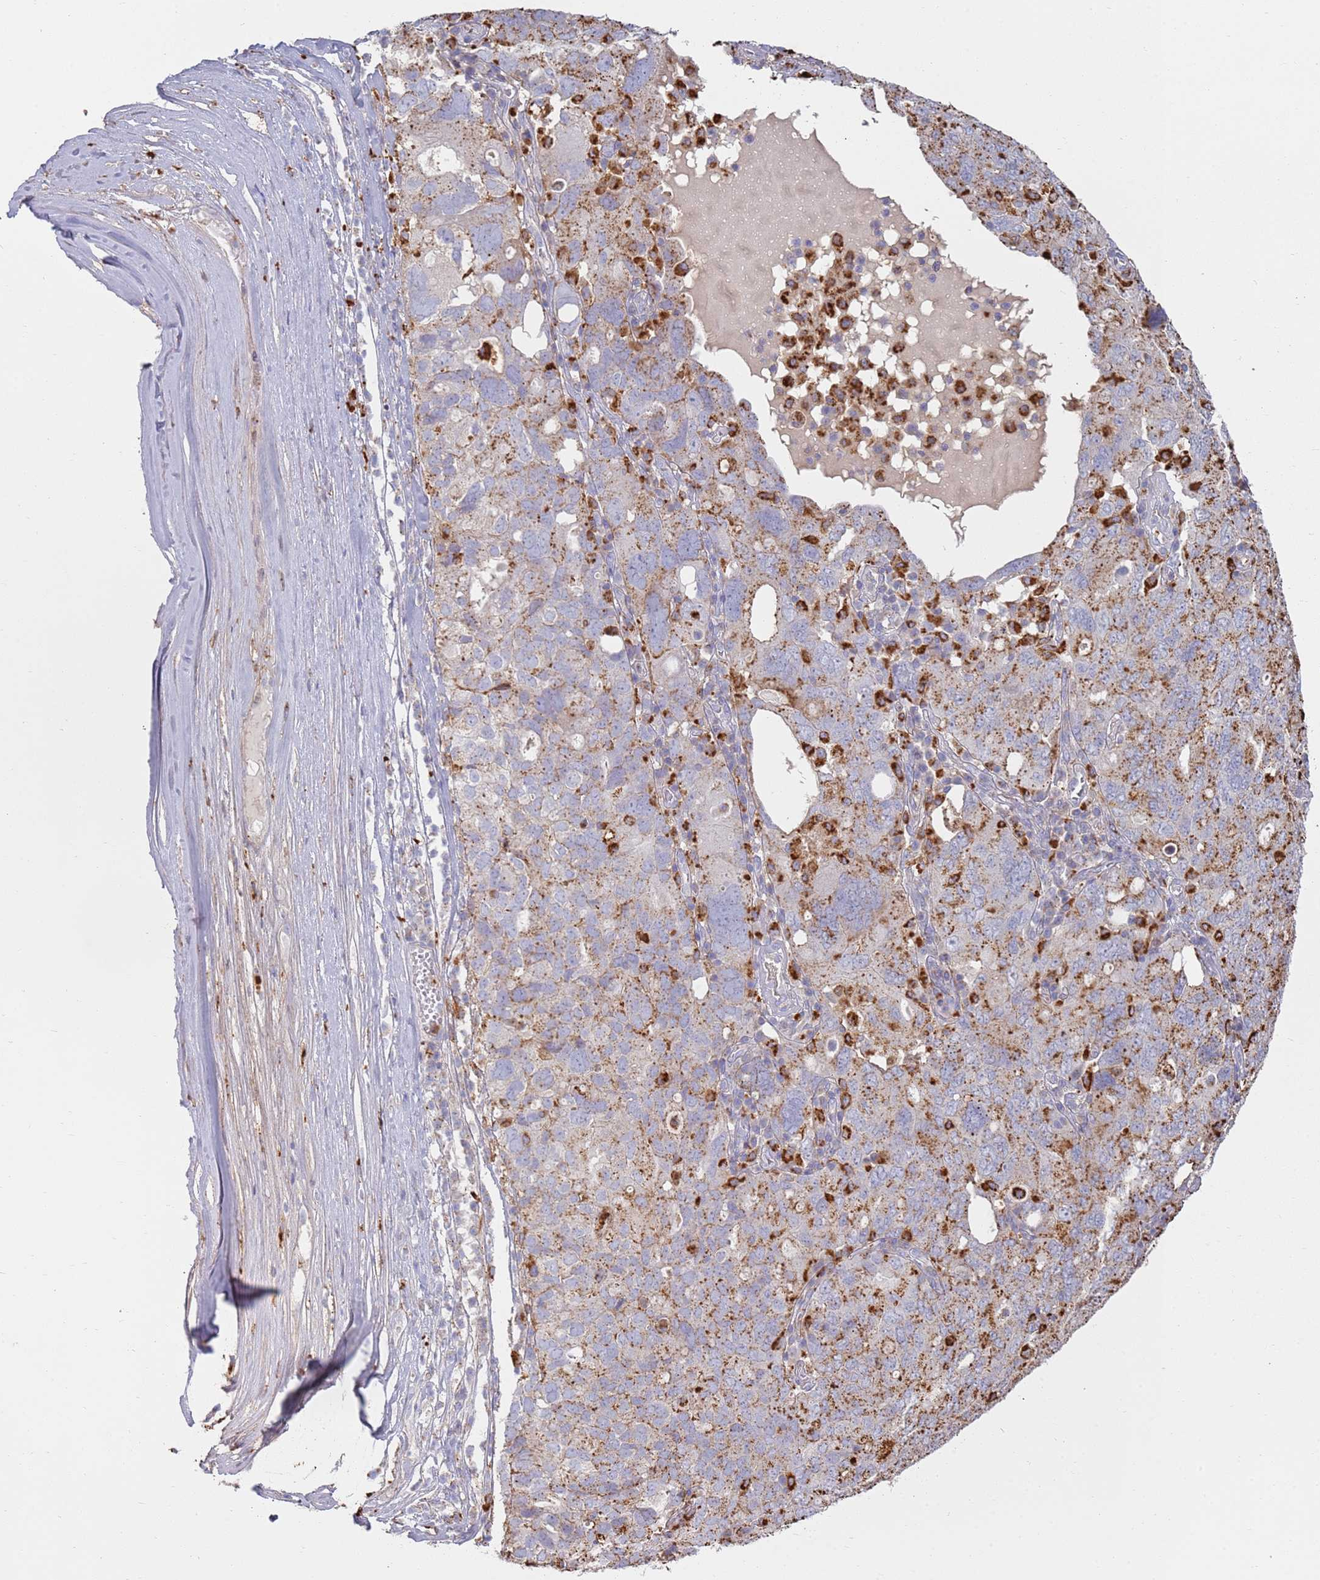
{"staining": {"intensity": "moderate", "quantity": "25%-75%", "location": "cytoplasmic/membranous"}, "tissue": "ovarian cancer", "cell_type": "Tumor cells", "image_type": "cancer", "snomed": [{"axis": "morphology", "description": "Carcinoma, endometroid"}, {"axis": "topography", "description": "Ovary"}], "caption": "The histopathology image exhibits staining of ovarian cancer (endometroid carcinoma), revealing moderate cytoplasmic/membranous protein positivity (brown color) within tumor cells.", "gene": "TMEM229B", "patient": {"sex": "female", "age": 62}}